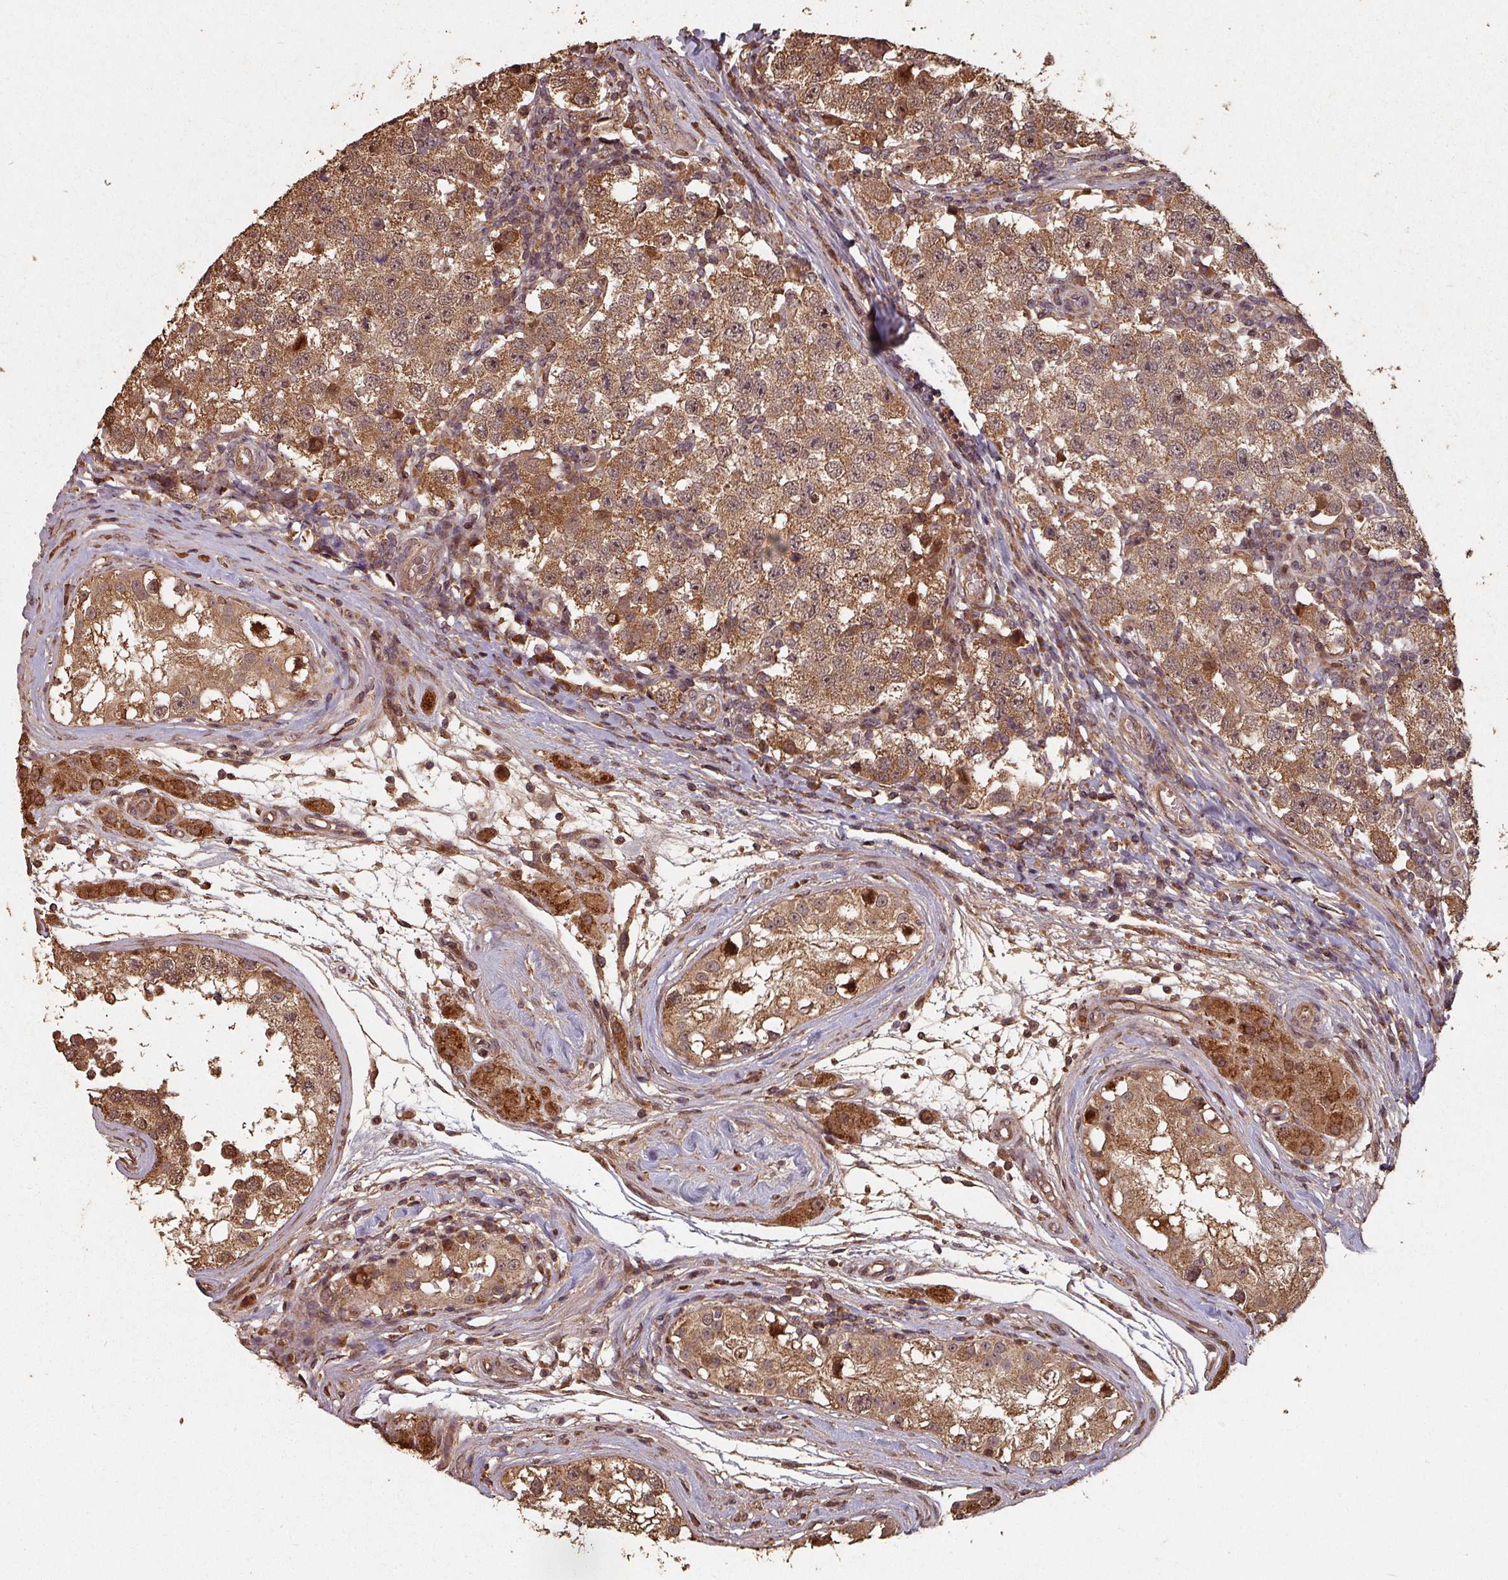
{"staining": {"intensity": "moderate", "quantity": ">75%", "location": "cytoplasmic/membranous,nuclear"}, "tissue": "testis cancer", "cell_type": "Tumor cells", "image_type": "cancer", "snomed": [{"axis": "morphology", "description": "Seminoma, NOS"}, {"axis": "topography", "description": "Testis"}], "caption": "Immunohistochemical staining of testis cancer (seminoma) displays moderate cytoplasmic/membranous and nuclear protein staining in approximately >75% of tumor cells.", "gene": "EID1", "patient": {"sex": "male", "age": 34}}